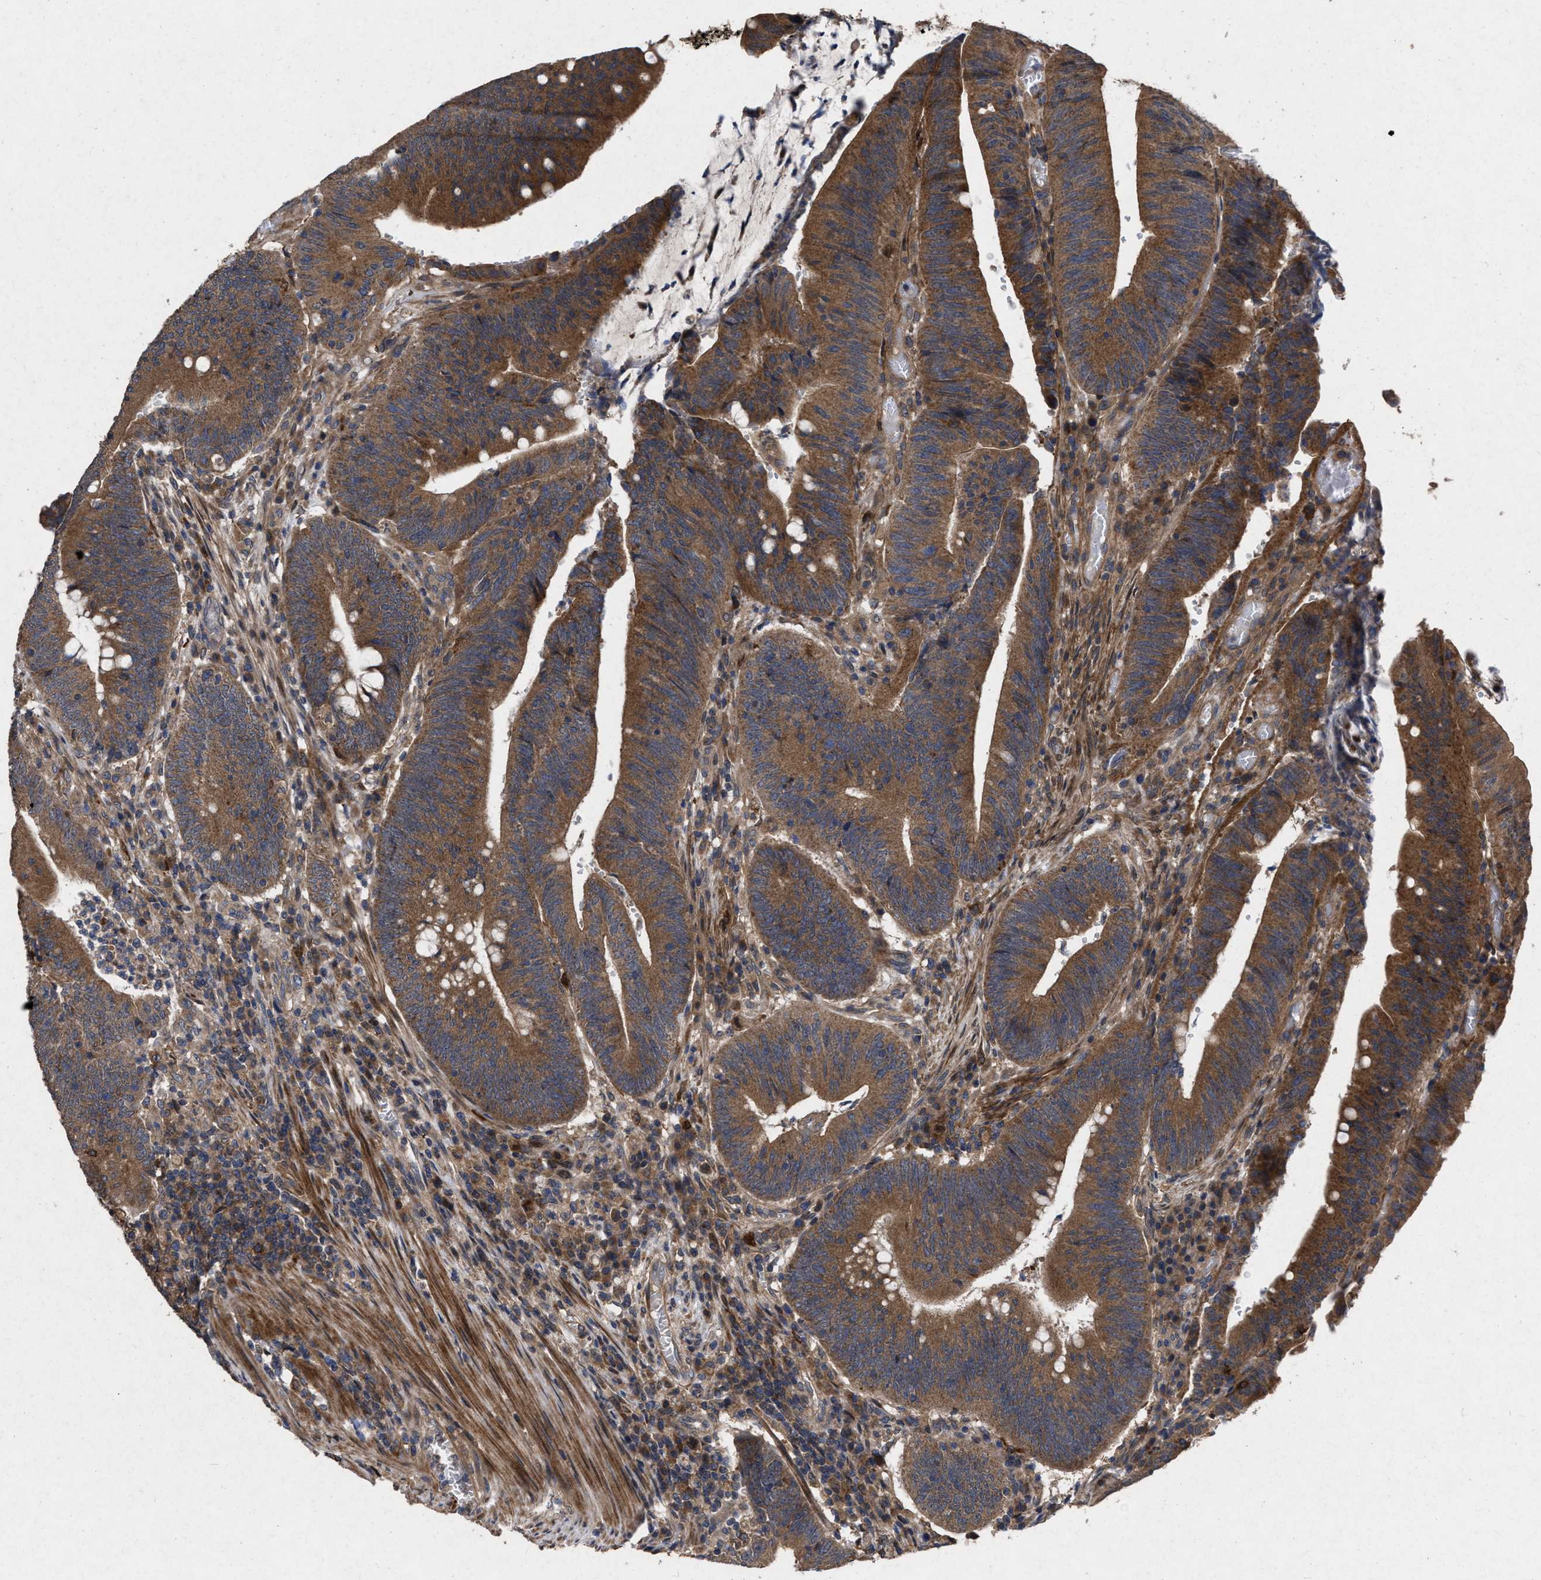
{"staining": {"intensity": "moderate", "quantity": ">75%", "location": "cytoplasmic/membranous"}, "tissue": "colorectal cancer", "cell_type": "Tumor cells", "image_type": "cancer", "snomed": [{"axis": "morphology", "description": "Normal tissue, NOS"}, {"axis": "morphology", "description": "Adenocarcinoma, NOS"}, {"axis": "topography", "description": "Rectum"}], "caption": "A micrograph of human colorectal adenocarcinoma stained for a protein reveals moderate cytoplasmic/membranous brown staining in tumor cells. (DAB (3,3'-diaminobenzidine) = brown stain, brightfield microscopy at high magnification).", "gene": "CDKN2C", "patient": {"sex": "female", "age": 66}}